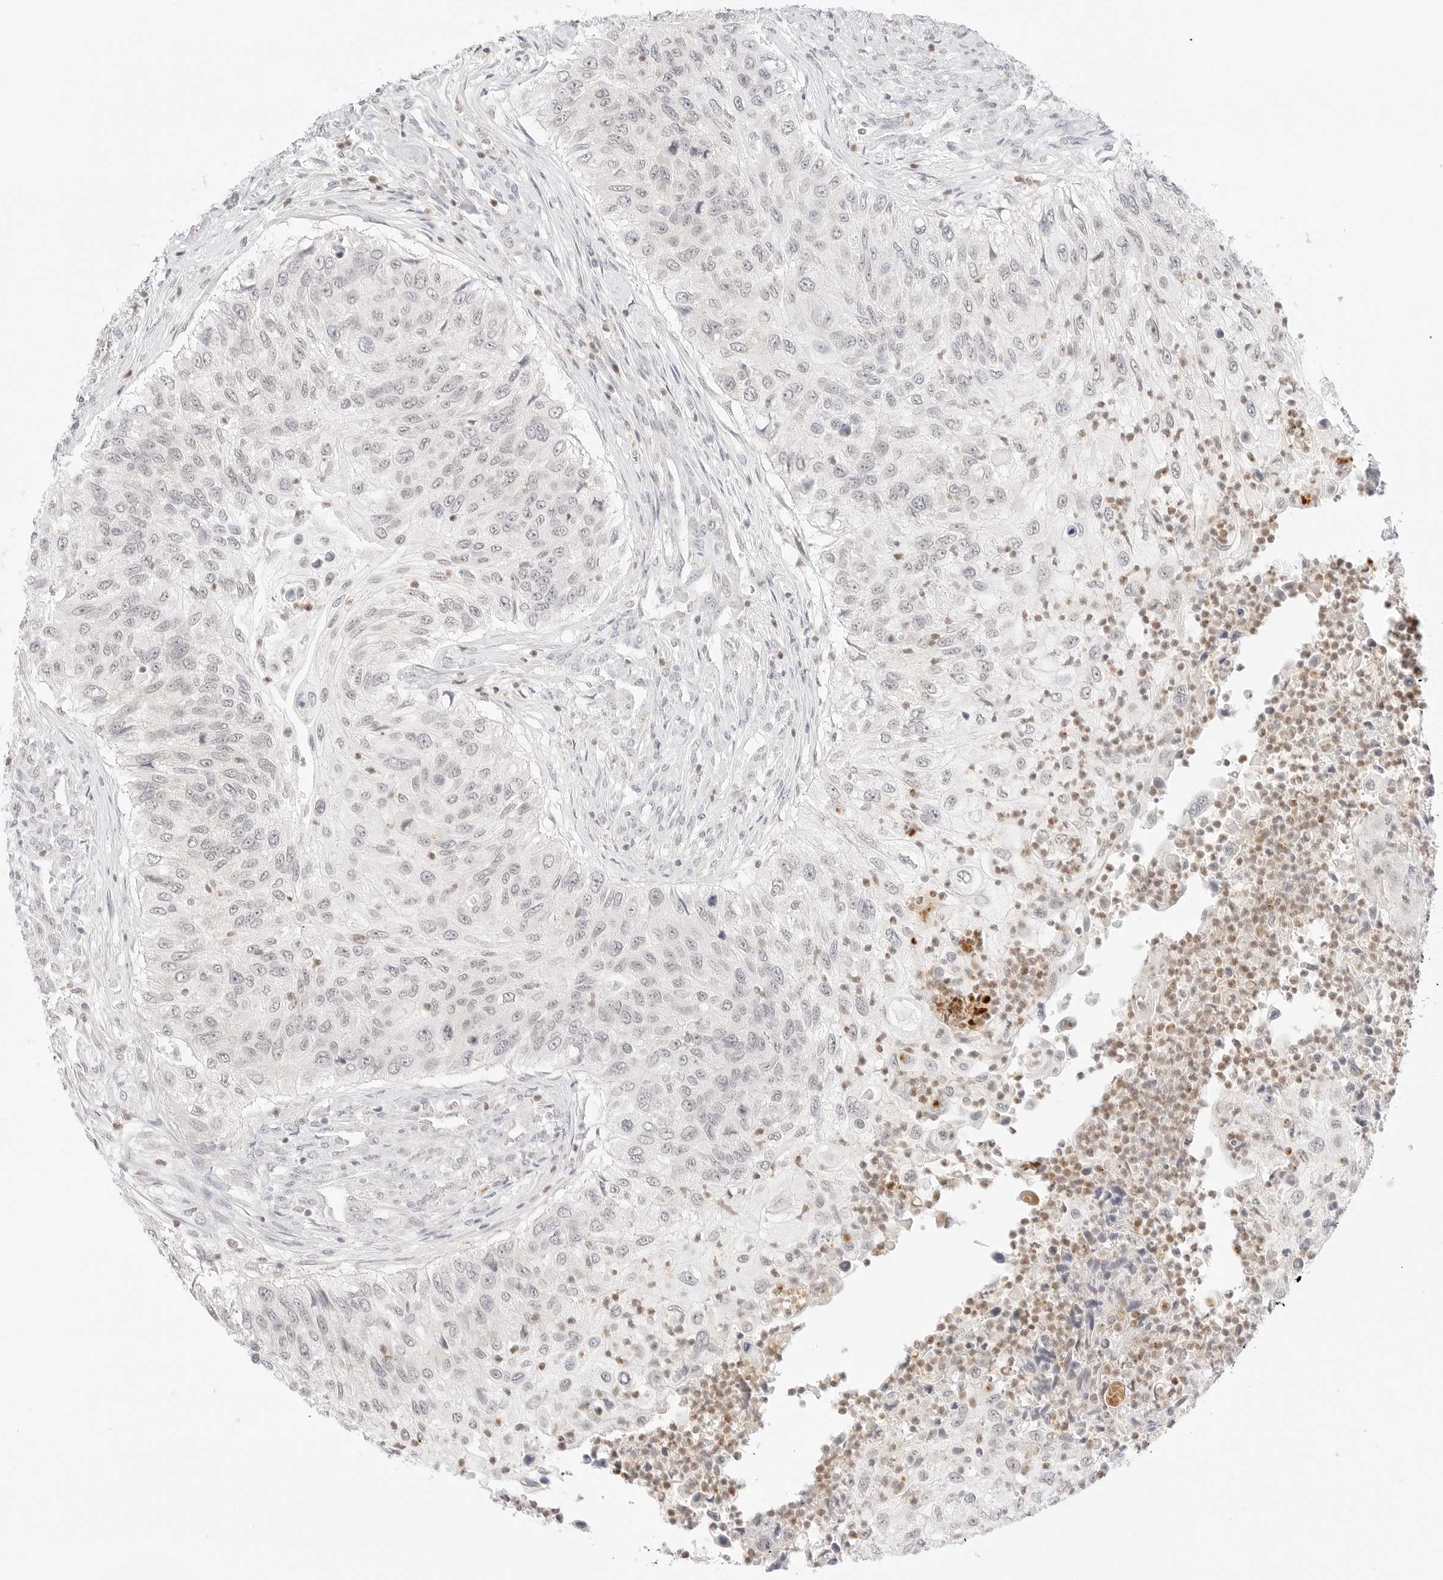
{"staining": {"intensity": "negative", "quantity": "none", "location": "none"}, "tissue": "urothelial cancer", "cell_type": "Tumor cells", "image_type": "cancer", "snomed": [{"axis": "morphology", "description": "Urothelial carcinoma, High grade"}, {"axis": "topography", "description": "Urinary bladder"}], "caption": "This is a image of immunohistochemistry (IHC) staining of urothelial carcinoma (high-grade), which shows no staining in tumor cells.", "gene": "GNAS", "patient": {"sex": "female", "age": 60}}